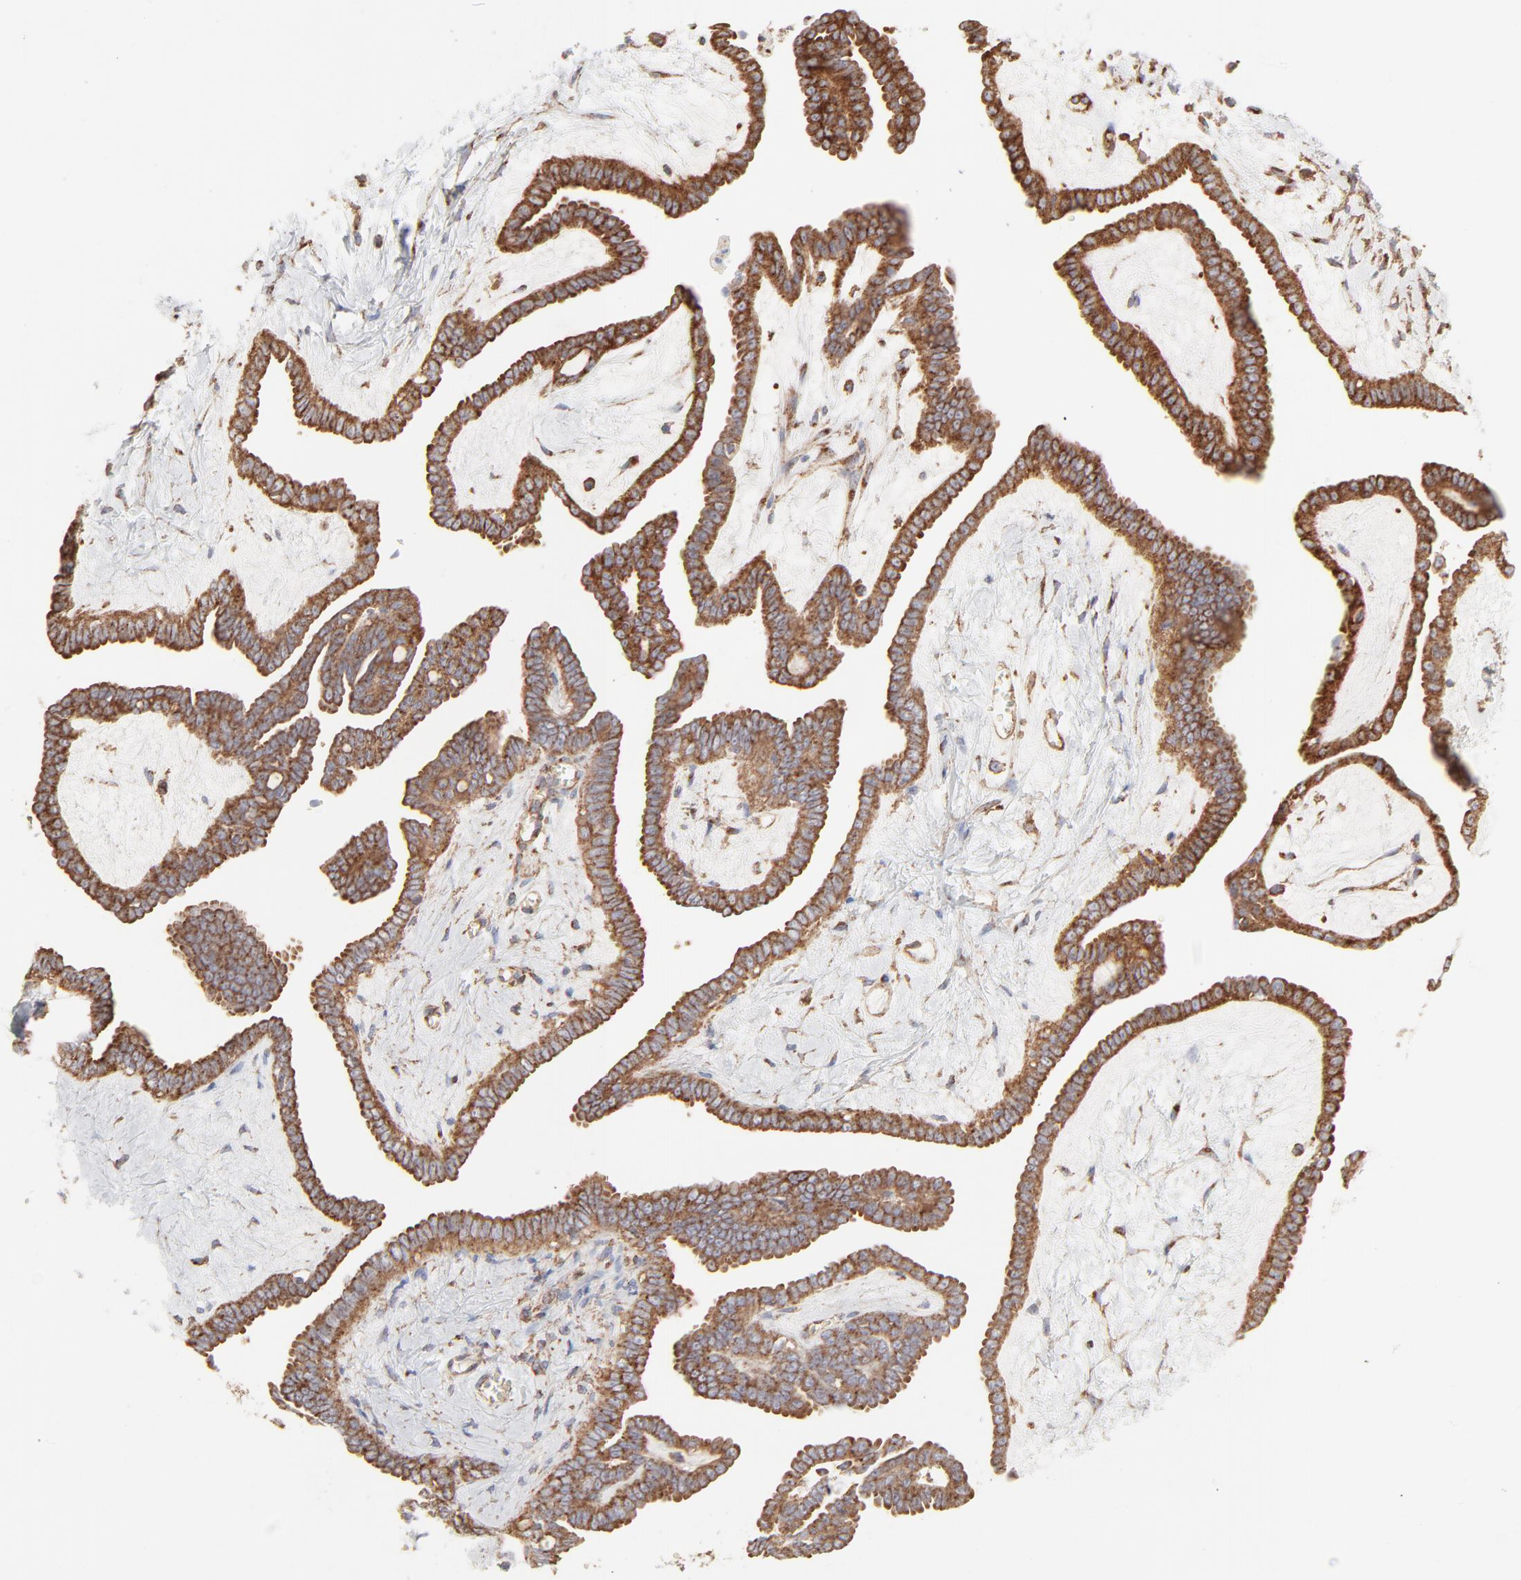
{"staining": {"intensity": "strong", "quantity": ">75%", "location": "cytoplasmic/membranous"}, "tissue": "ovarian cancer", "cell_type": "Tumor cells", "image_type": "cancer", "snomed": [{"axis": "morphology", "description": "Cystadenocarcinoma, serous, NOS"}, {"axis": "topography", "description": "Ovary"}], "caption": "A histopathology image of human ovarian serous cystadenocarcinoma stained for a protein shows strong cytoplasmic/membranous brown staining in tumor cells.", "gene": "CLTB", "patient": {"sex": "female", "age": 71}}